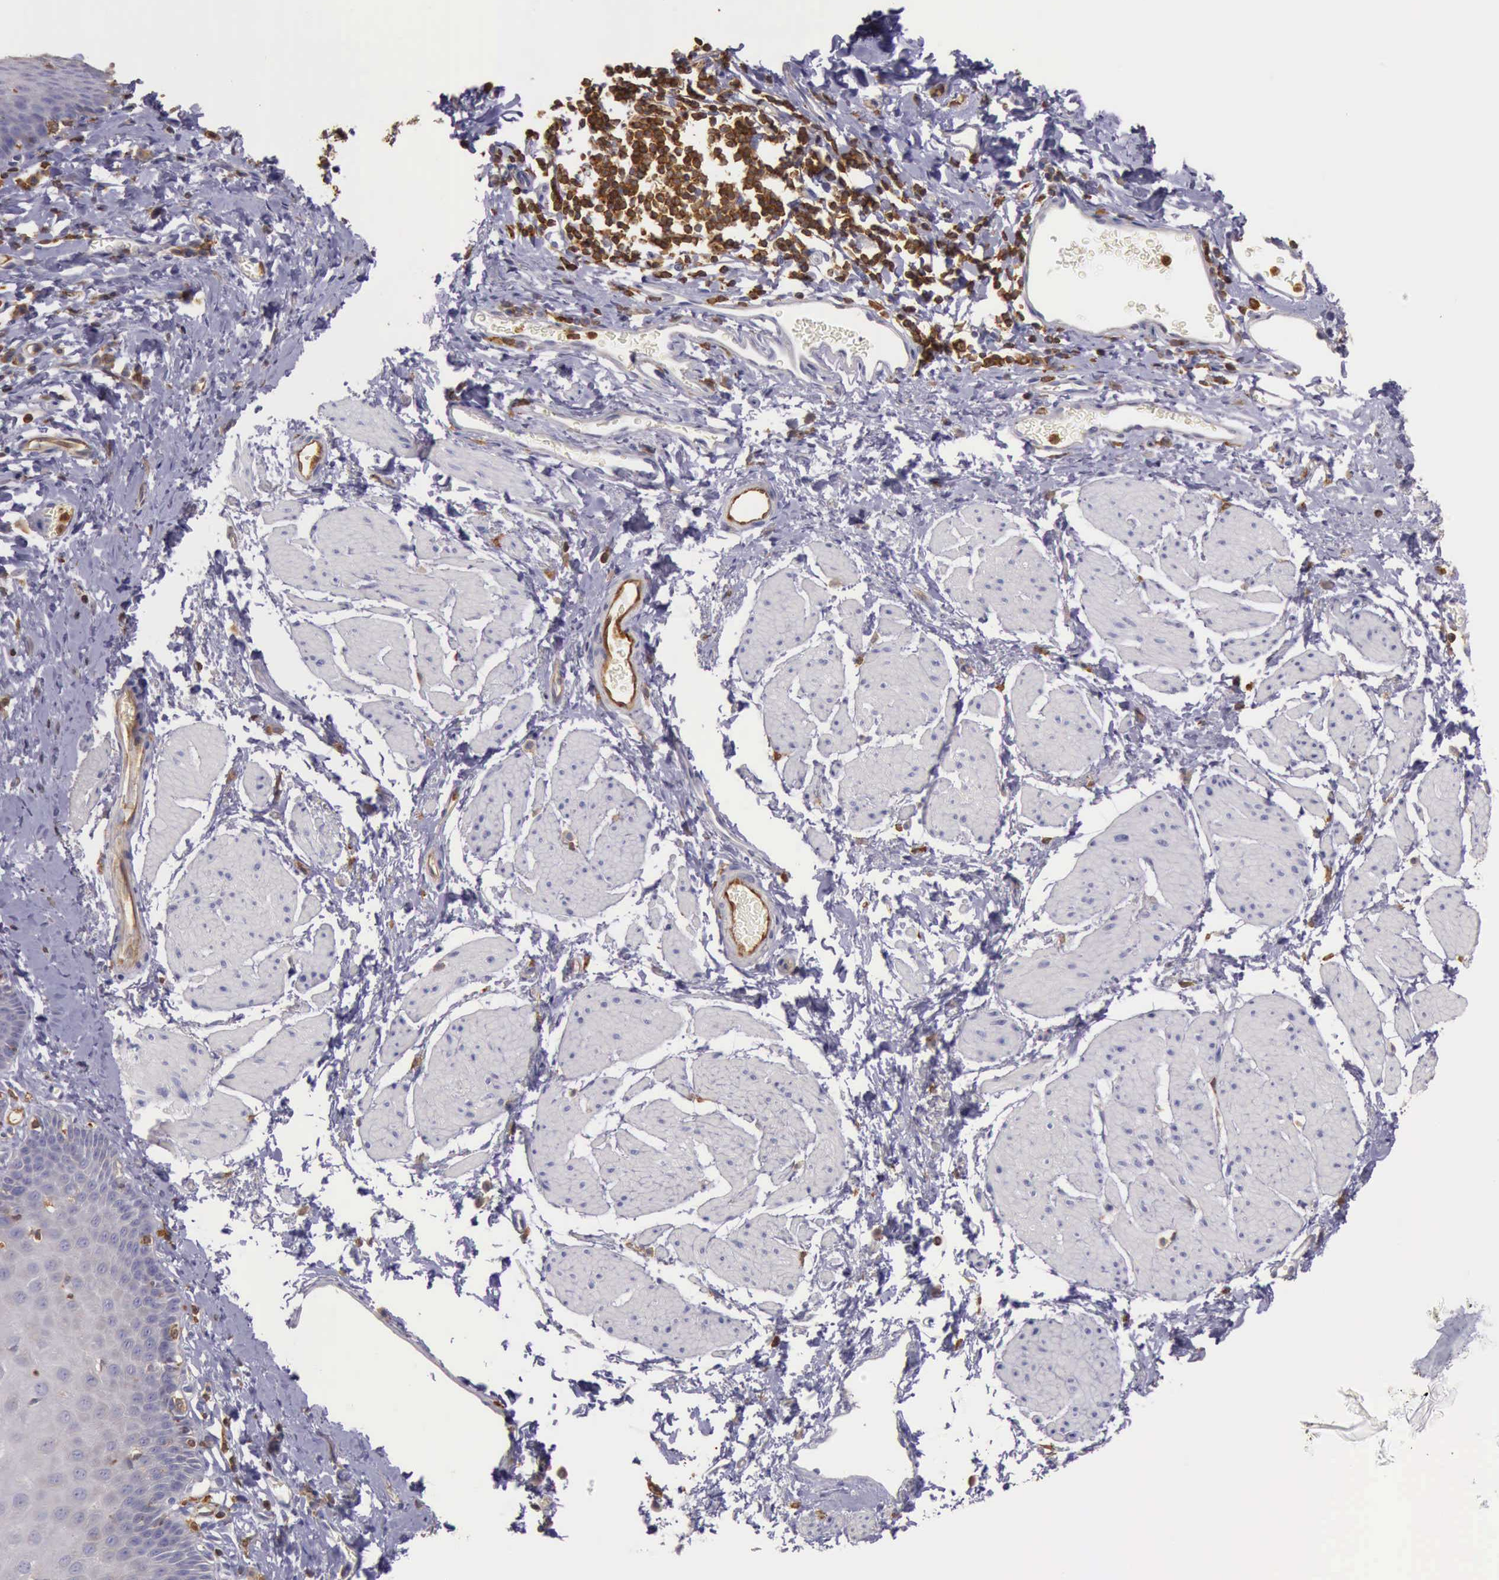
{"staining": {"intensity": "negative", "quantity": "none", "location": "none"}, "tissue": "esophagus", "cell_type": "Squamous epithelial cells", "image_type": "normal", "snomed": [{"axis": "morphology", "description": "Normal tissue, NOS"}, {"axis": "topography", "description": "Esophagus"}], "caption": "Protein analysis of normal esophagus demonstrates no significant staining in squamous epithelial cells.", "gene": "ARHGAP4", "patient": {"sex": "male", "age": 70}}